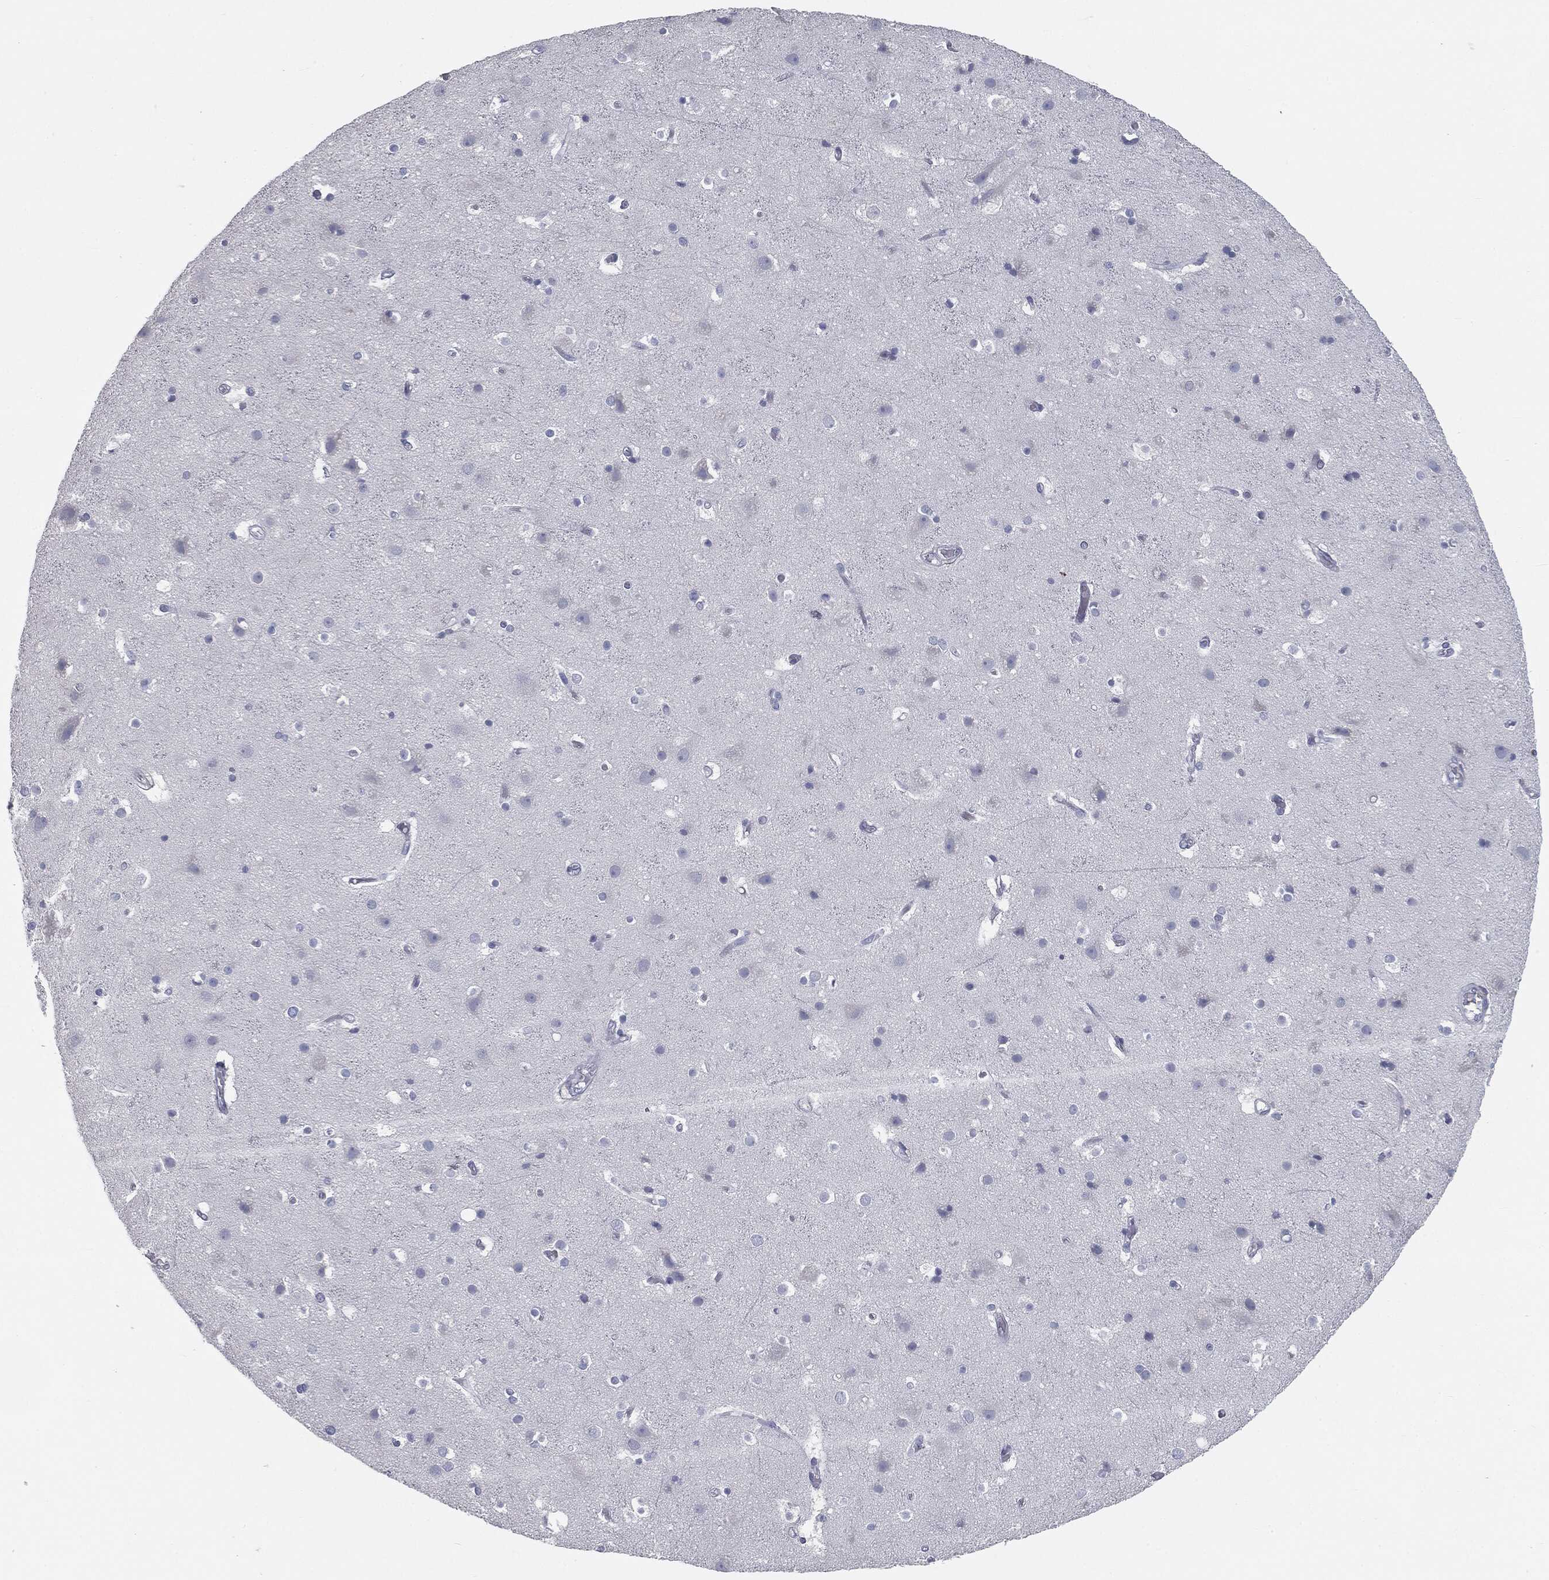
{"staining": {"intensity": "negative", "quantity": "none", "location": "none"}, "tissue": "cerebral cortex", "cell_type": "Endothelial cells", "image_type": "normal", "snomed": [{"axis": "morphology", "description": "Normal tissue, NOS"}, {"axis": "topography", "description": "Cerebral cortex"}], "caption": "Histopathology image shows no significant protein expression in endothelial cells of normal cerebral cortex. (Immunohistochemistry (ihc), brightfield microscopy, high magnification).", "gene": "CAV3", "patient": {"sex": "female", "age": 52}}